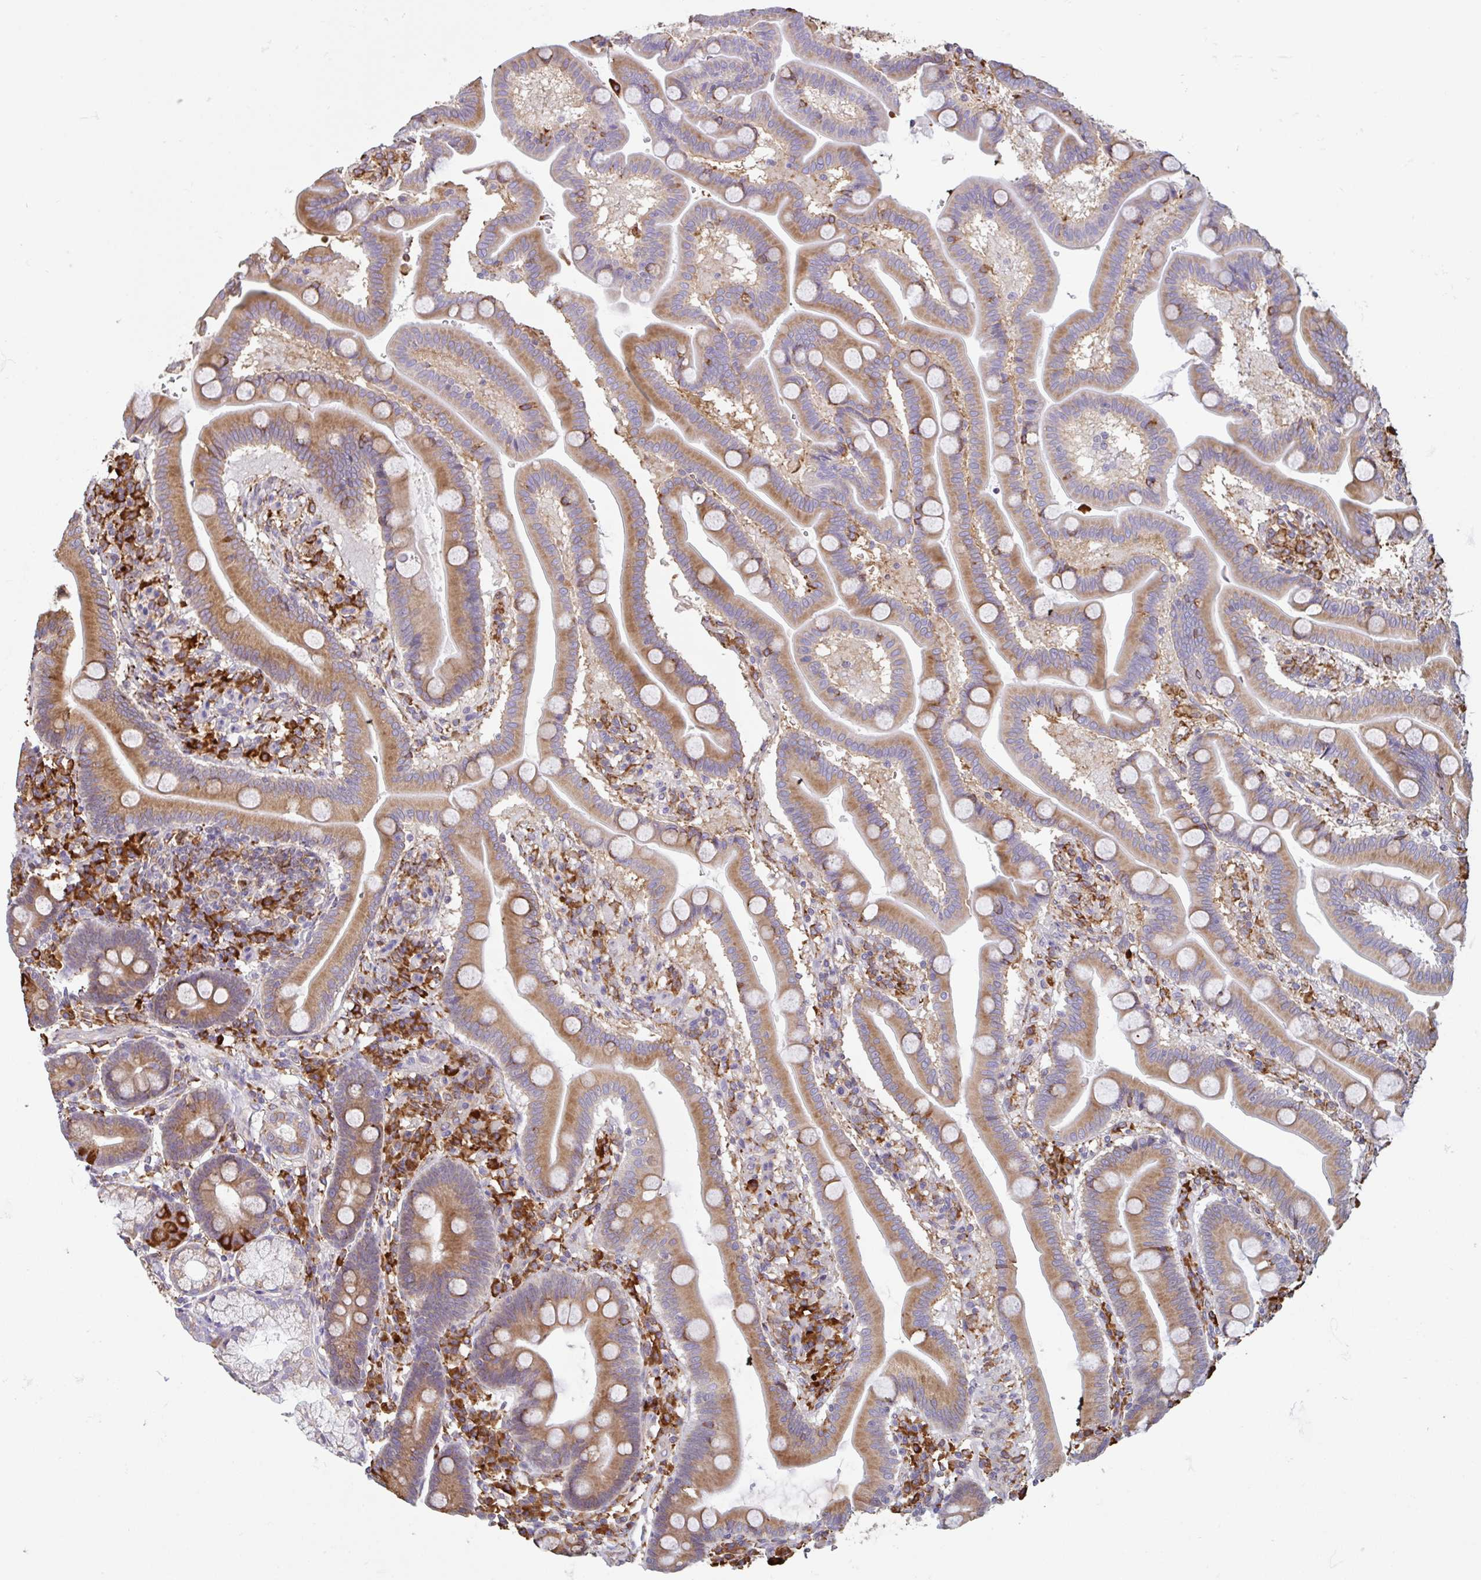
{"staining": {"intensity": "moderate", "quantity": ">75%", "location": "cytoplasmic/membranous"}, "tissue": "duodenum", "cell_type": "Glandular cells", "image_type": "normal", "snomed": [{"axis": "morphology", "description": "Normal tissue, NOS"}, {"axis": "topography", "description": "Duodenum"}], "caption": "Duodenum stained with DAB (3,3'-diaminobenzidine) immunohistochemistry (IHC) shows medium levels of moderate cytoplasmic/membranous staining in about >75% of glandular cells.", "gene": "DOK4", "patient": {"sex": "male", "age": 59}}